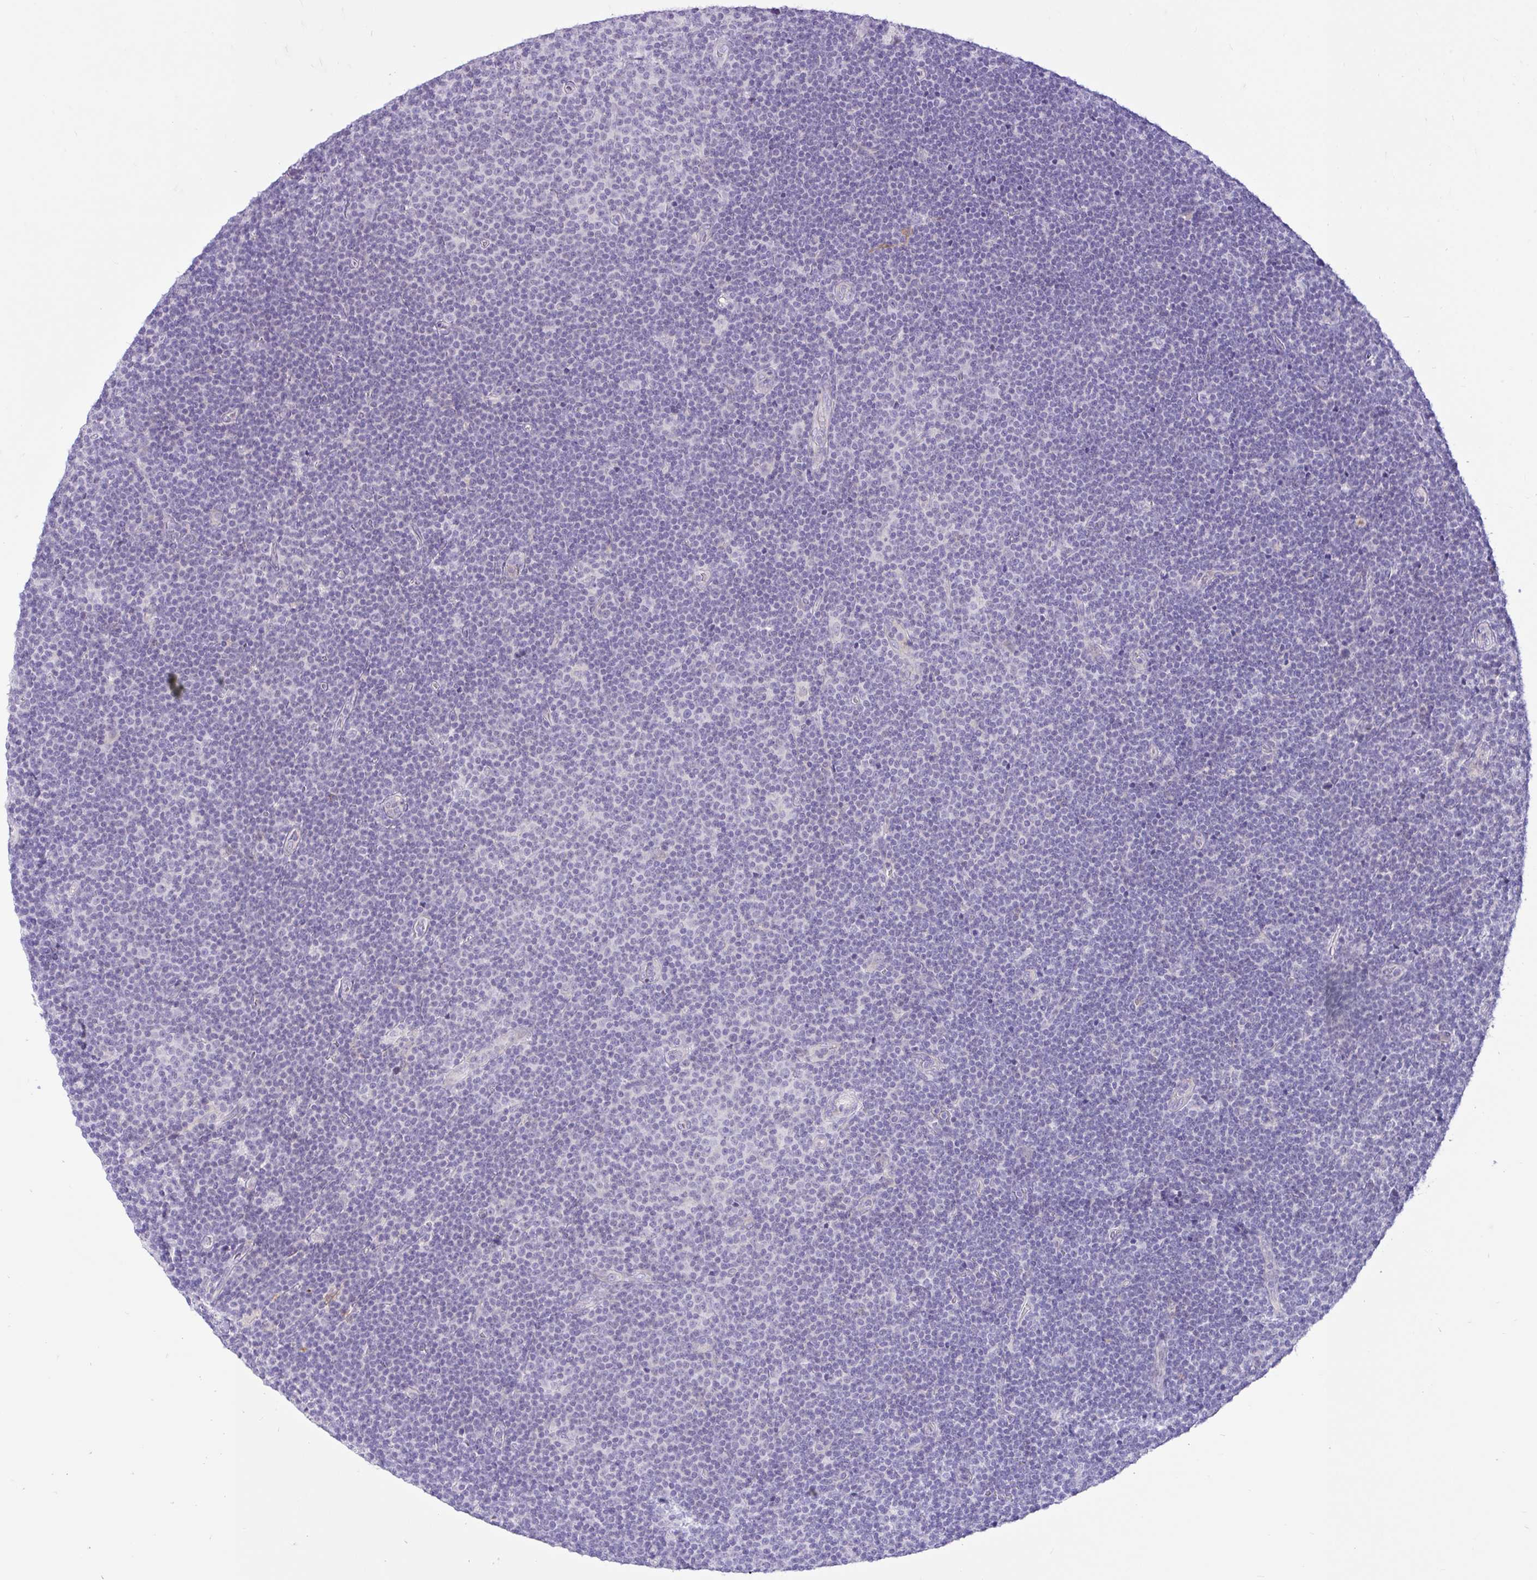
{"staining": {"intensity": "negative", "quantity": "none", "location": "none"}, "tissue": "lymphoma", "cell_type": "Tumor cells", "image_type": "cancer", "snomed": [{"axis": "morphology", "description": "Malignant lymphoma, non-Hodgkin's type, Low grade"}, {"axis": "topography", "description": "Lymph node"}], "caption": "Malignant lymphoma, non-Hodgkin's type (low-grade) was stained to show a protein in brown. There is no significant positivity in tumor cells.", "gene": "ZNF101", "patient": {"sex": "male", "age": 48}}